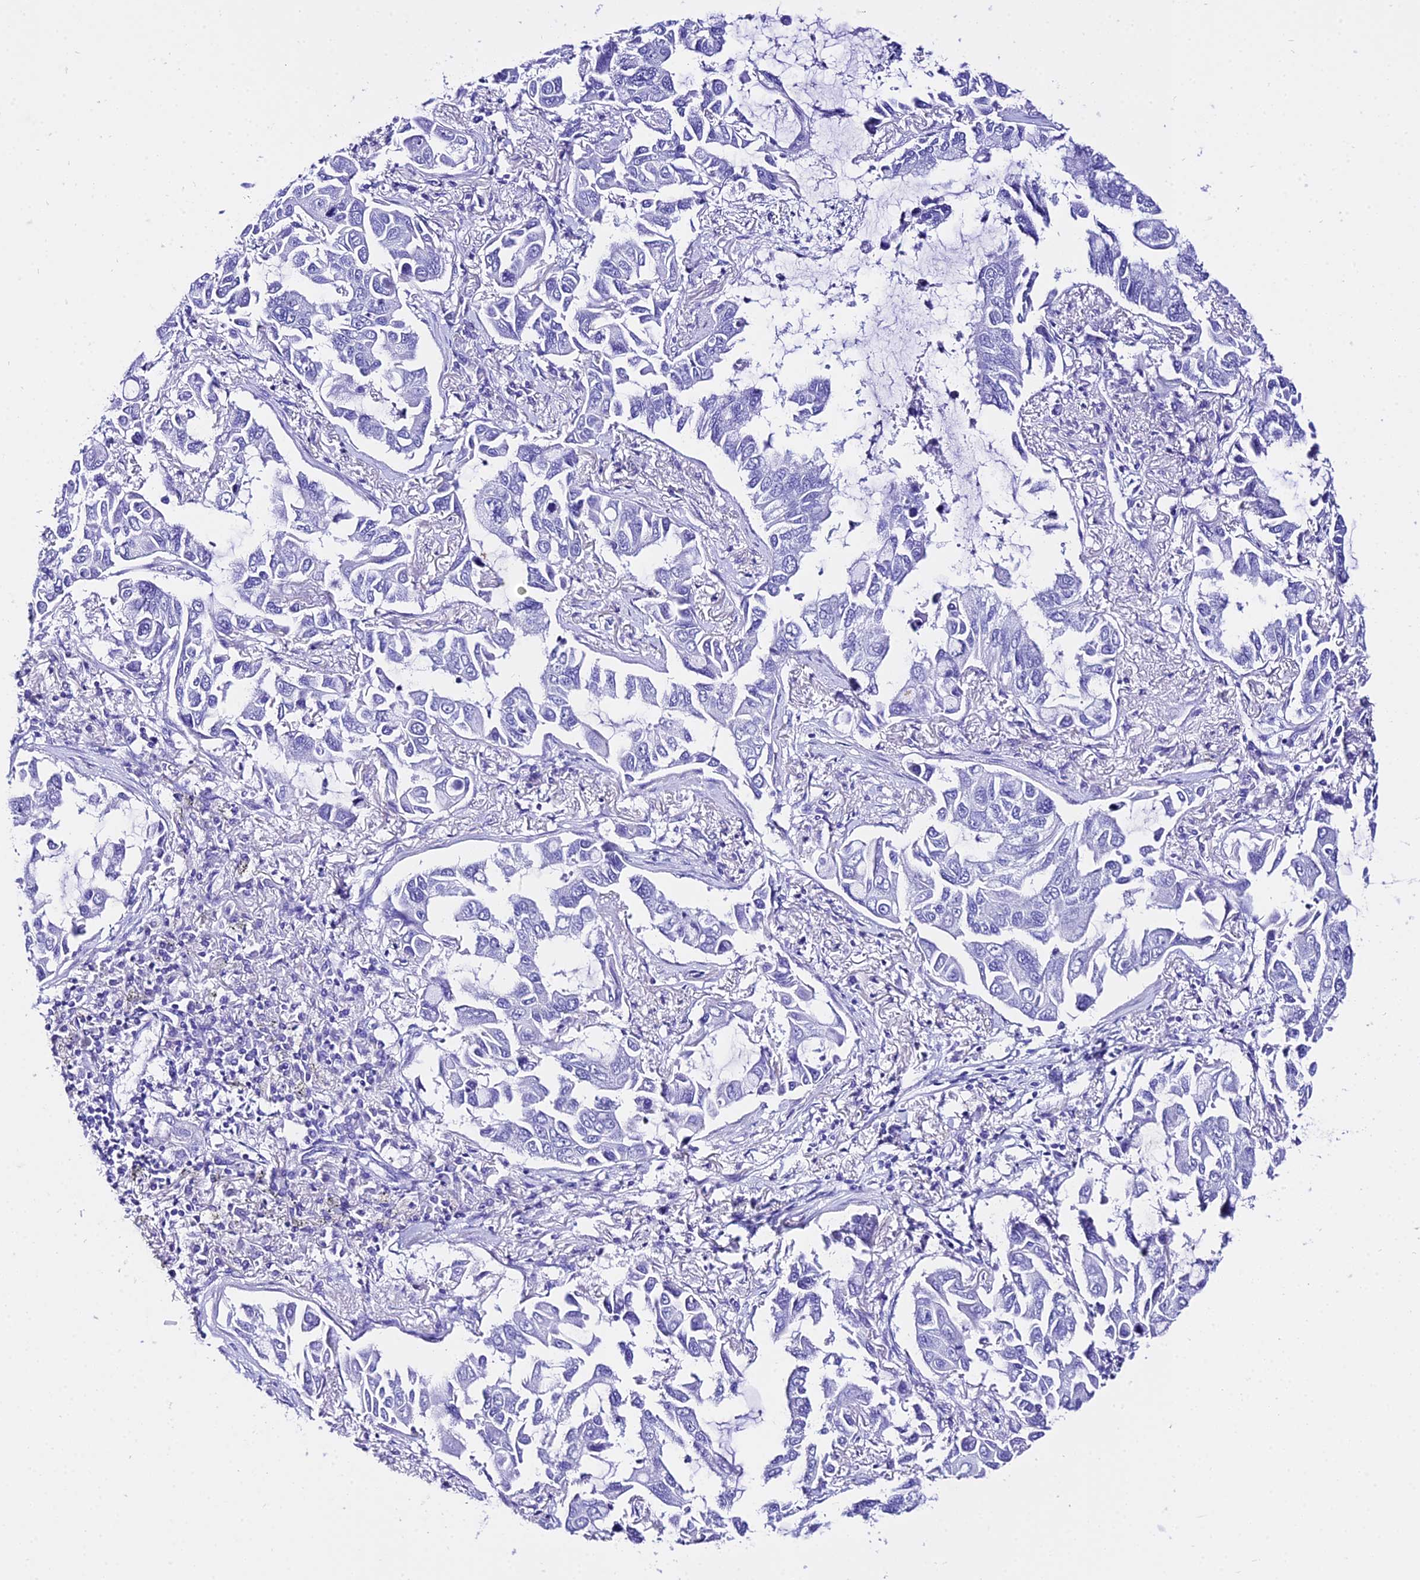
{"staining": {"intensity": "negative", "quantity": "none", "location": "none"}, "tissue": "lung cancer", "cell_type": "Tumor cells", "image_type": "cancer", "snomed": [{"axis": "morphology", "description": "Adenocarcinoma, NOS"}, {"axis": "topography", "description": "Lung"}], "caption": "A high-resolution histopathology image shows immunohistochemistry staining of lung cancer, which shows no significant expression in tumor cells.", "gene": "TRMT44", "patient": {"sex": "male", "age": 64}}